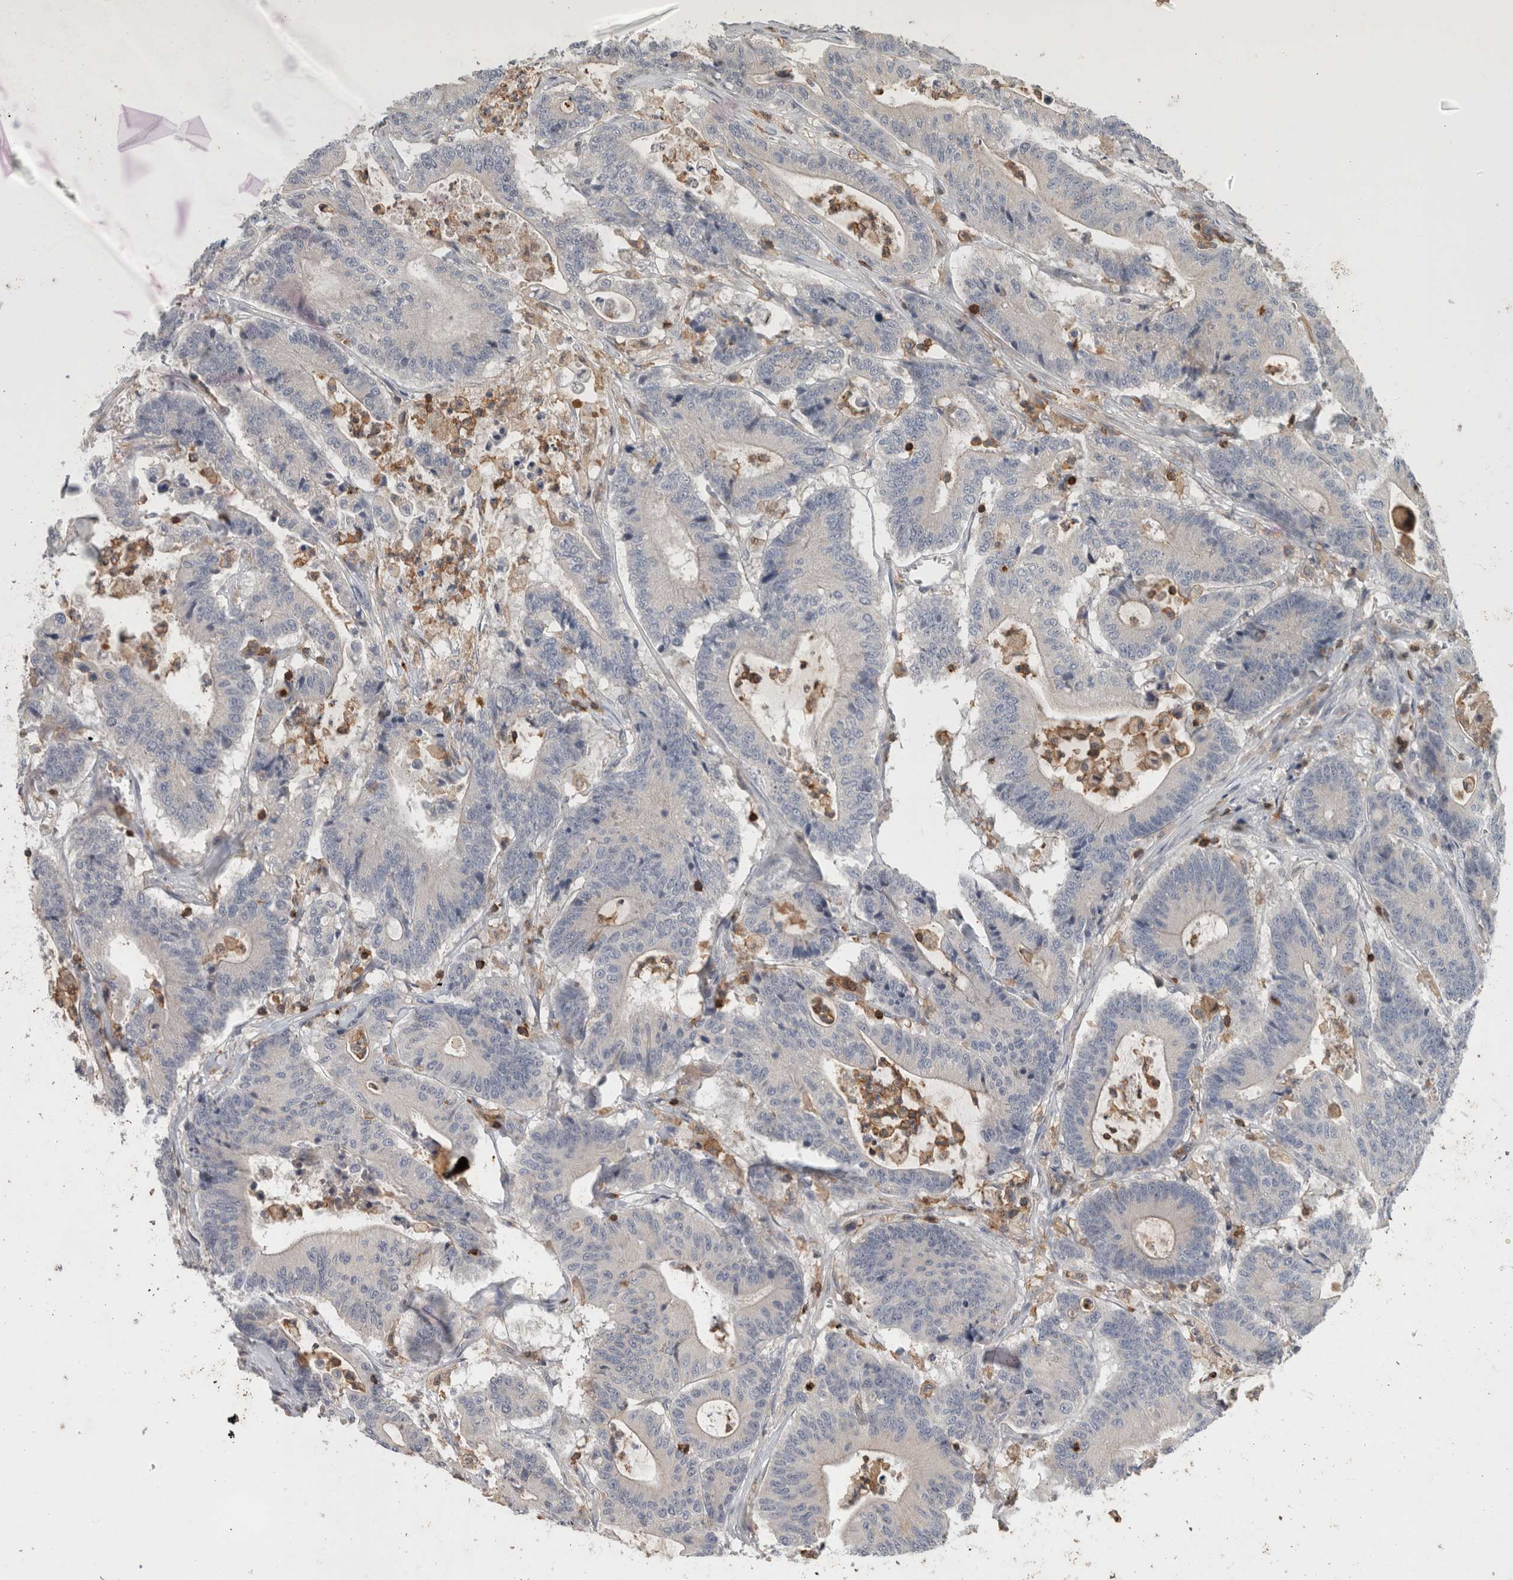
{"staining": {"intensity": "negative", "quantity": "none", "location": "none"}, "tissue": "colorectal cancer", "cell_type": "Tumor cells", "image_type": "cancer", "snomed": [{"axis": "morphology", "description": "Adenocarcinoma, NOS"}, {"axis": "topography", "description": "Colon"}], "caption": "Immunohistochemistry (IHC) of colorectal cancer (adenocarcinoma) exhibits no staining in tumor cells.", "gene": "GFRA2", "patient": {"sex": "female", "age": 84}}